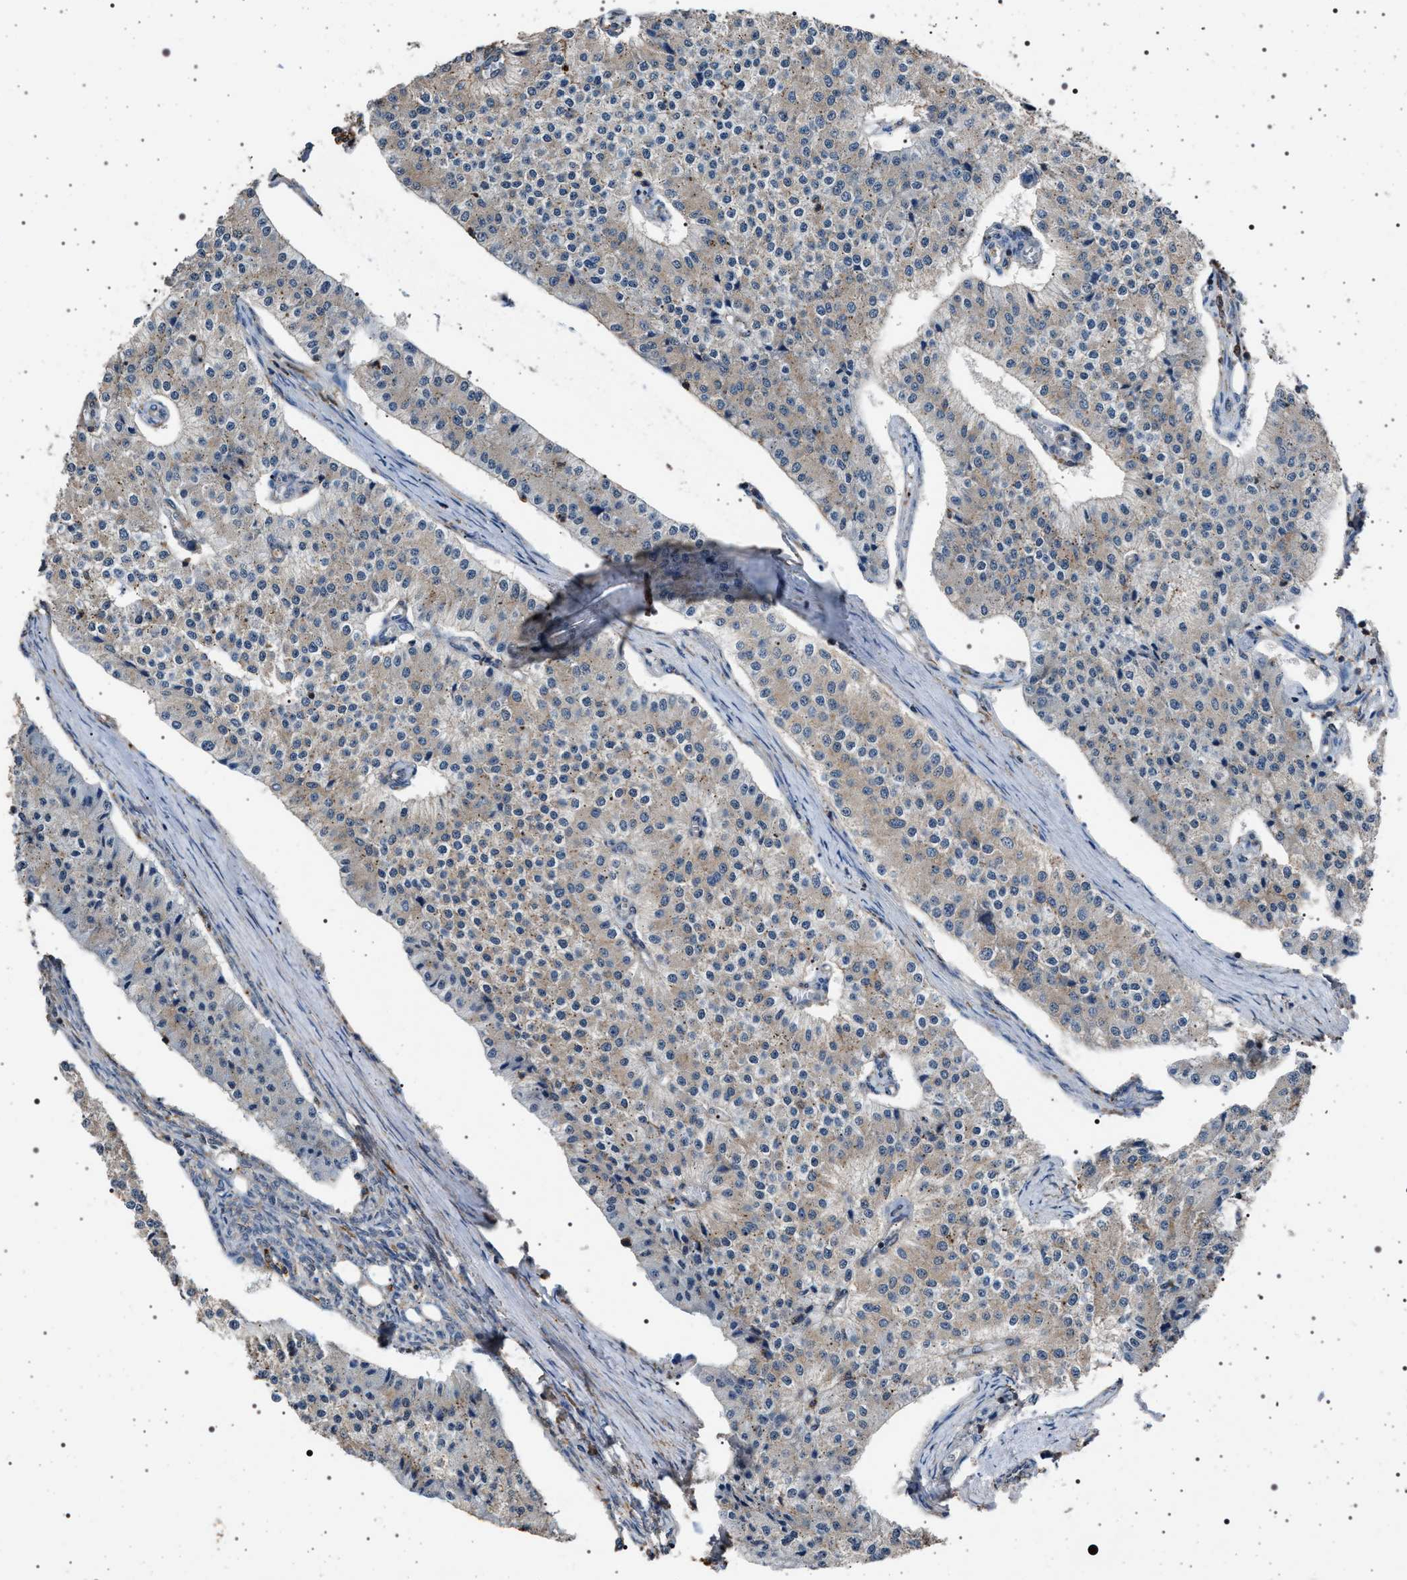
{"staining": {"intensity": "weak", "quantity": "<25%", "location": "cytoplasmic/membranous"}, "tissue": "carcinoid", "cell_type": "Tumor cells", "image_type": "cancer", "snomed": [{"axis": "morphology", "description": "Carcinoid, malignant, NOS"}, {"axis": "topography", "description": "Colon"}], "caption": "IHC of human carcinoid shows no positivity in tumor cells. (Brightfield microscopy of DAB (3,3'-diaminobenzidine) IHC at high magnification).", "gene": "SMAP2", "patient": {"sex": "female", "age": 52}}